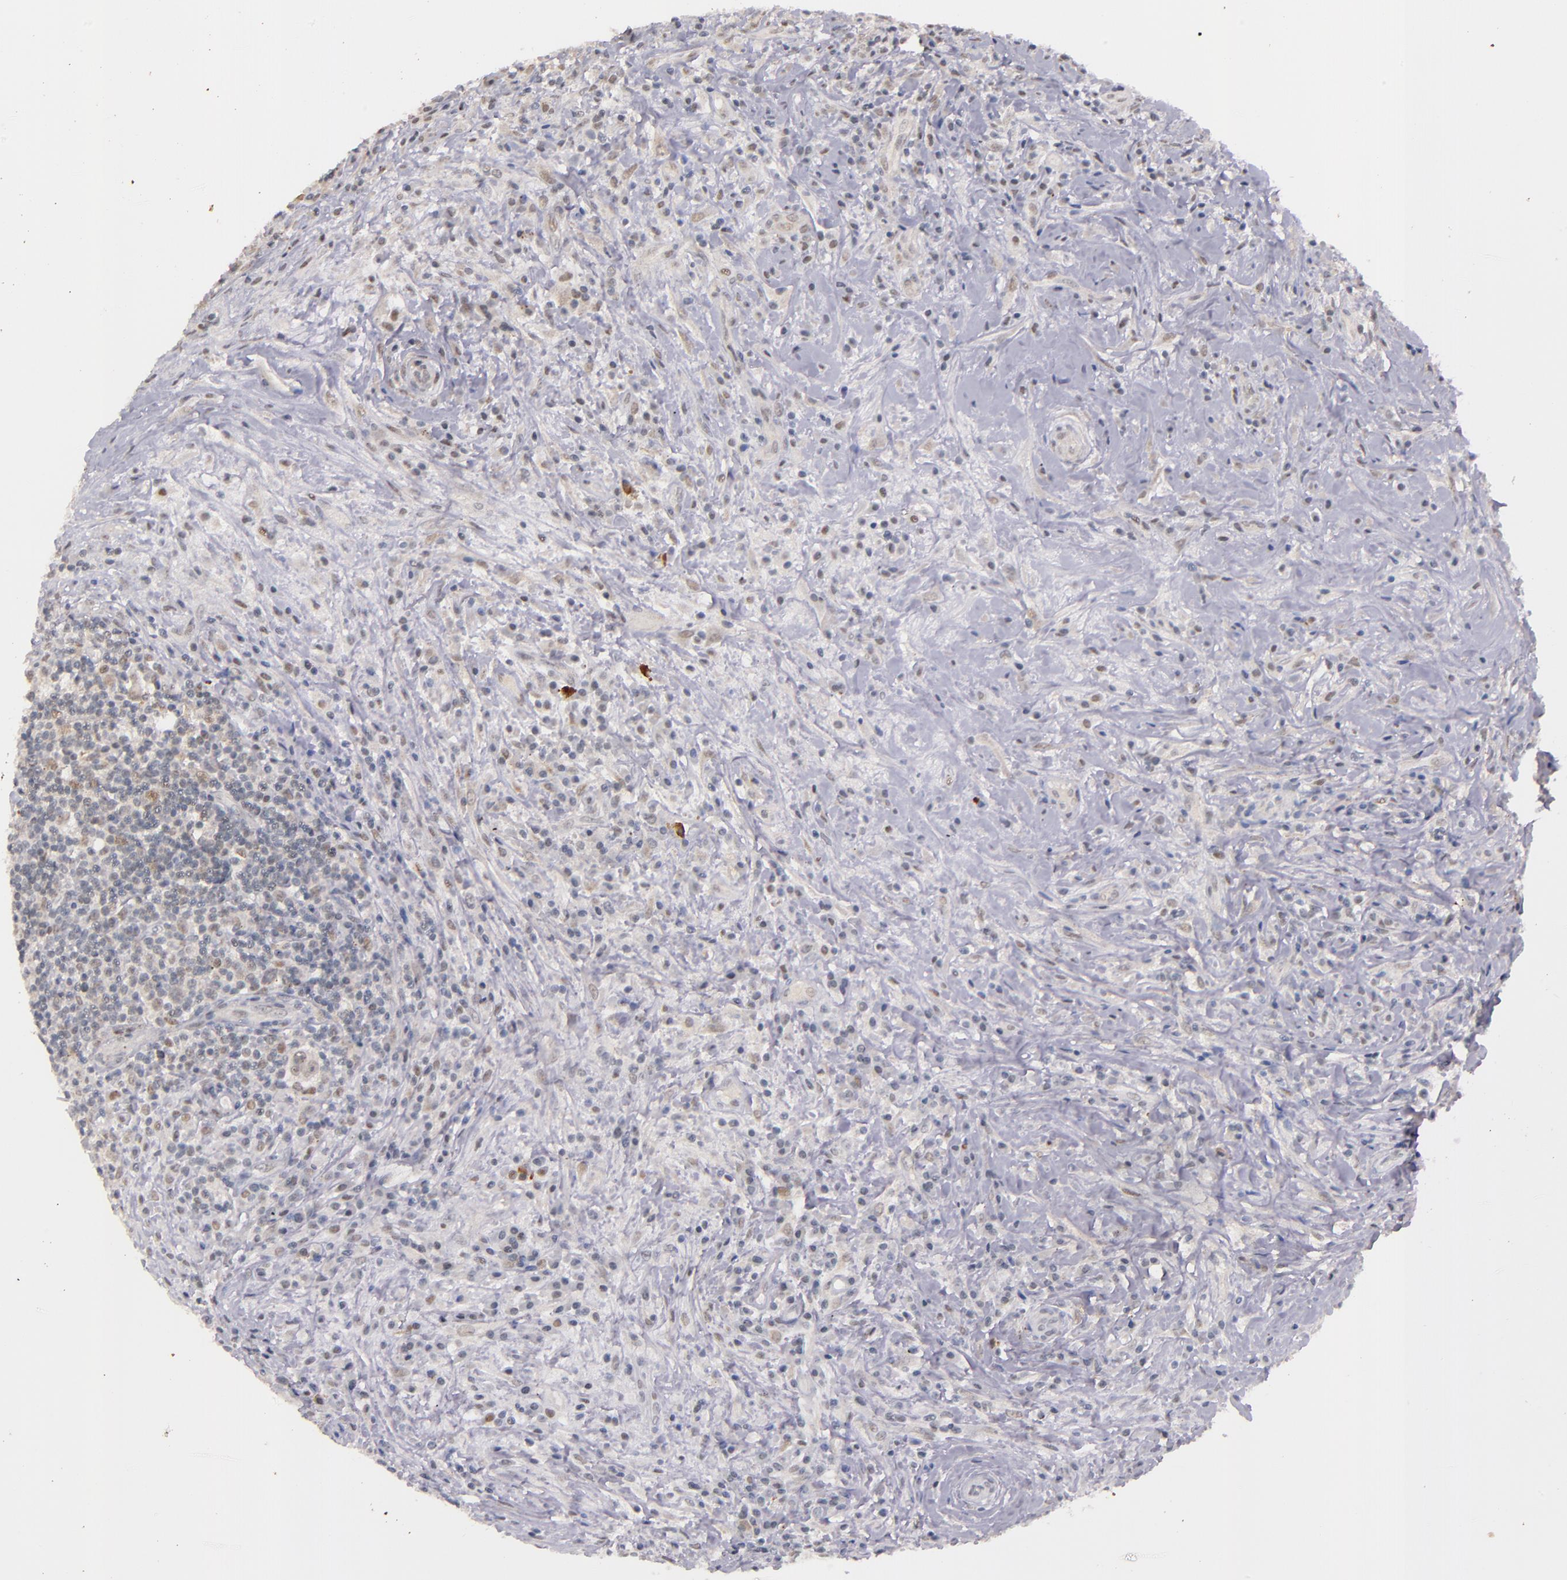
{"staining": {"intensity": "weak", "quantity": "25%-75%", "location": "cytoplasmic/membranous"}, "tissue": "lymphoma", "cell_type": "Tumor cells", "image_type": "cancer", "snomed": [{"axis": "morphology", "description": "Hodgkin's disease, NOS"}, {"axis": "topography", "description": "Lymph node"}], "caption": "This is a photomicrograph of immunohistochemistry staining of Hodgkin's disease, which shows weak expression in the cytoplasmic/membranous of tumor cells.", "gene": "SYP", "patient": {"sex": "female", "age": 25}}